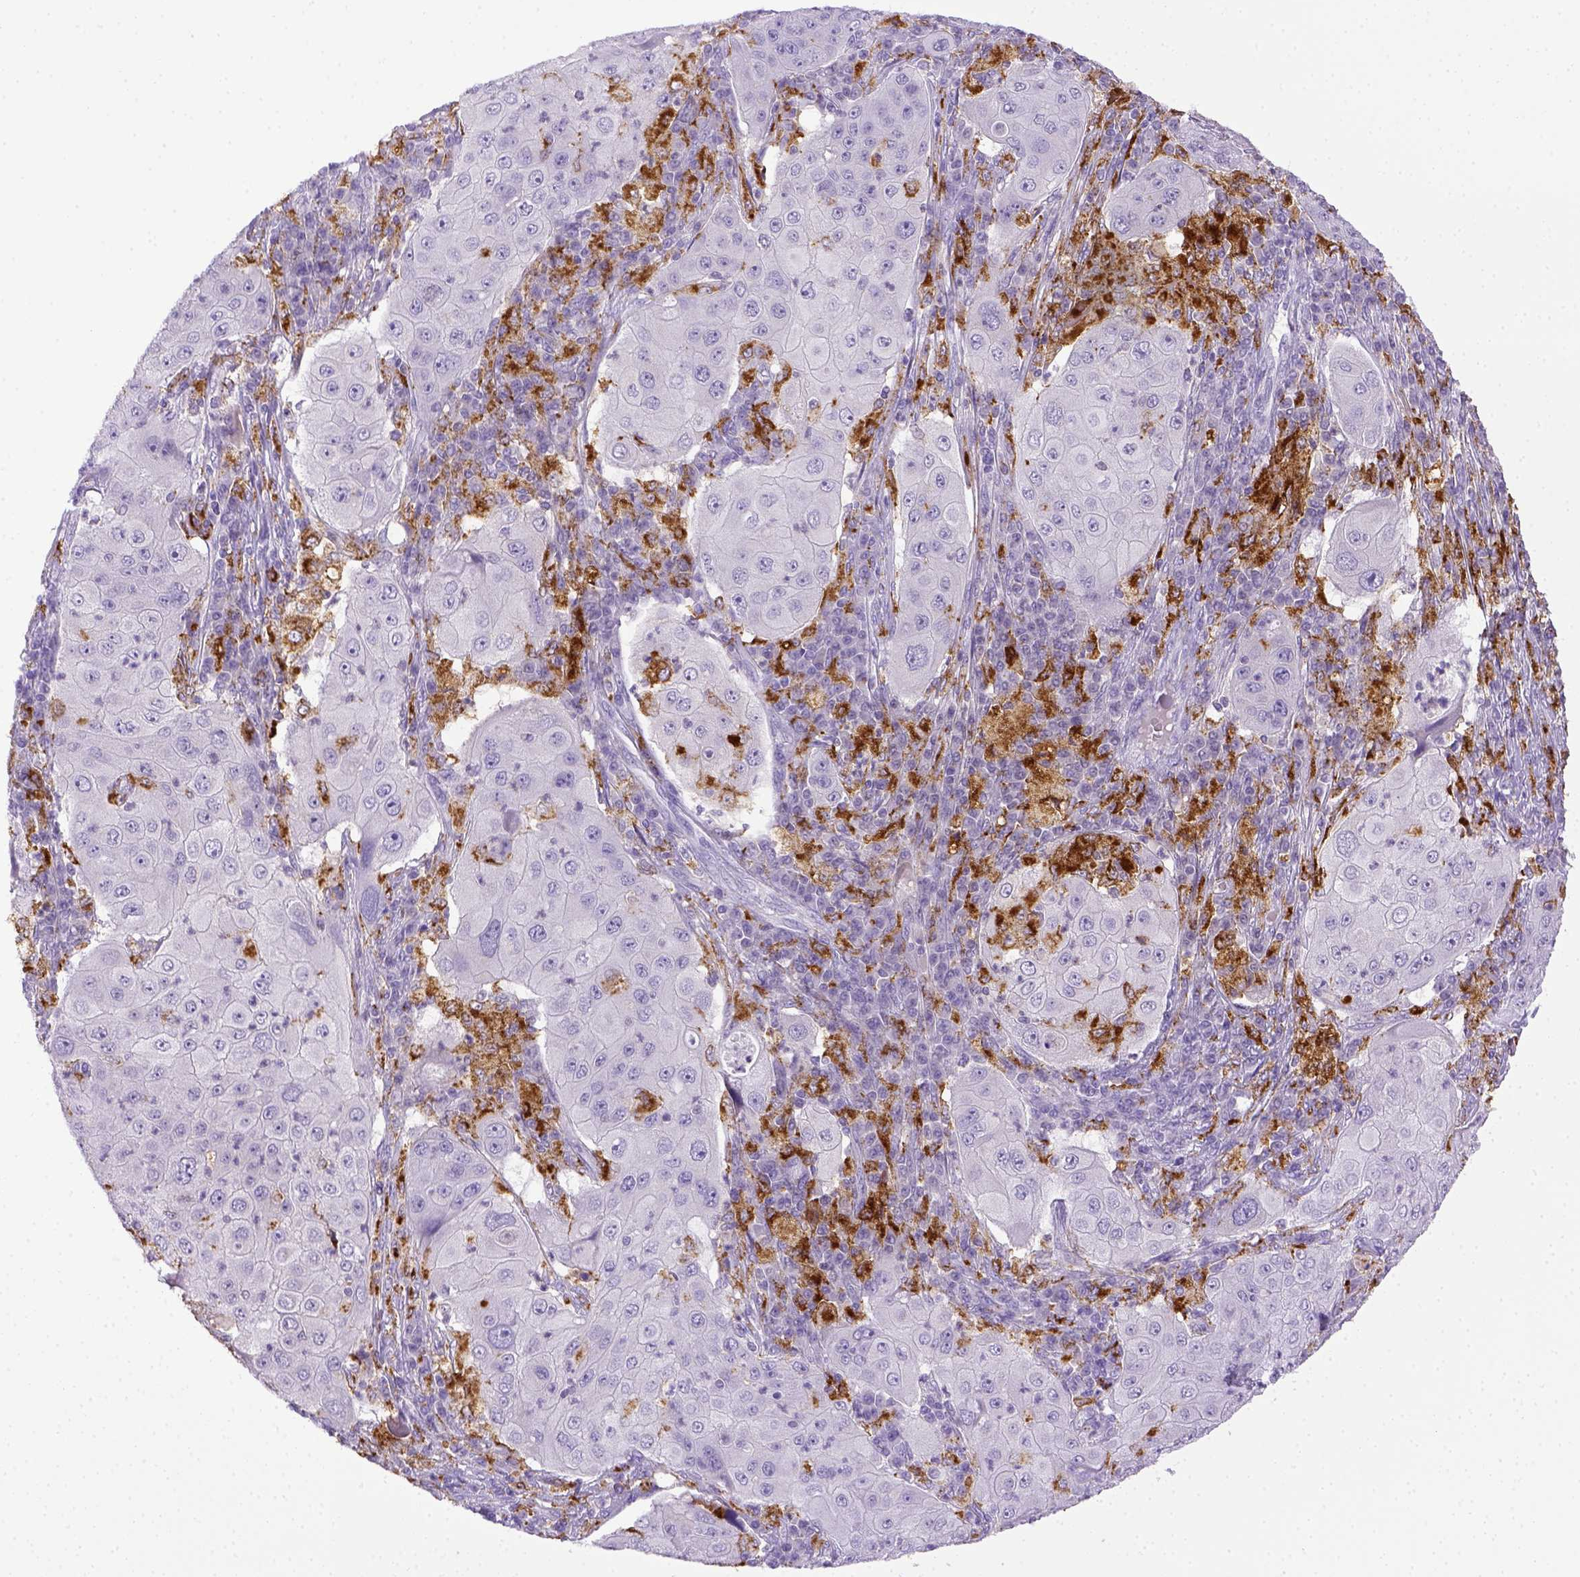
{"staining": {"intensity": "negative", "quantity": "none", "location": "none"}, "tissue": "lung cancer", "cell_type": "Tumor cells", "image_type": "cancer", "snomed": [{"axis": "morphology", "description": "Squamous cell carcinoma, NOS"}, {"axis": "topography", "description": "Lung"}], "caption": "High power microscopy image of an immunohistochemistry micrograph of squamous cell carcinoma (lung), revealing no significant expression in tumor cells. (DAB immunohistochemistry (IHC) visualized using brightfield microscopy, high magnification).", "gene": "CD68", "patient": {"sex": "female", "age": 59}}